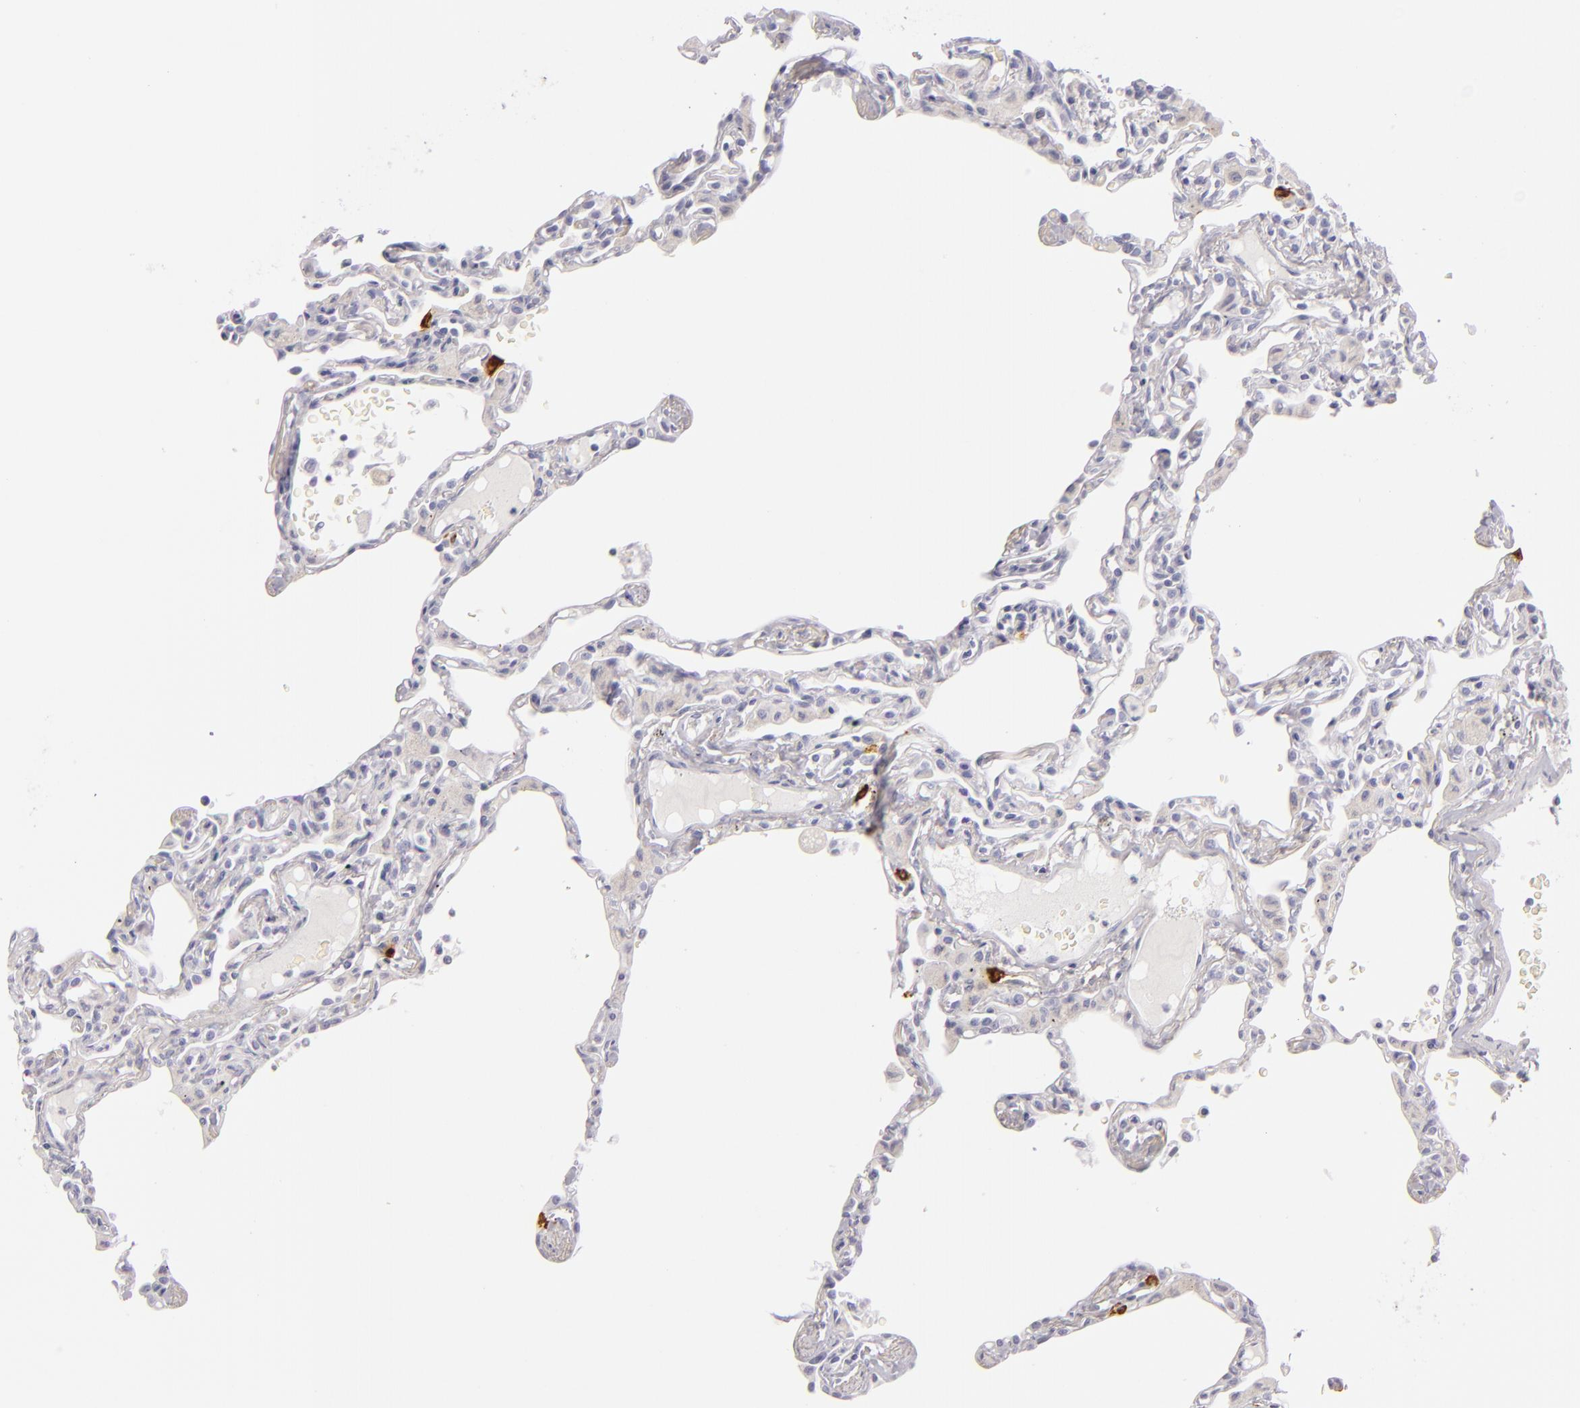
{"staining": {"intensity": "negative", "quantity": "none", "location": "none"}, "tissue": "lung", "cell_type": "Alveolar cells", "image_type": "normal", "snomed": [{"axis": "morphology", "description": "Normal tissue, NOS"}, {"axis": "topography", "description": "Lung"}], "caption": "Immunohistochemistry of benign human lung exhibits no positivity in alveolar cells.", "gene": "CD207", "patient": {"sex": "female", "age": 49}}